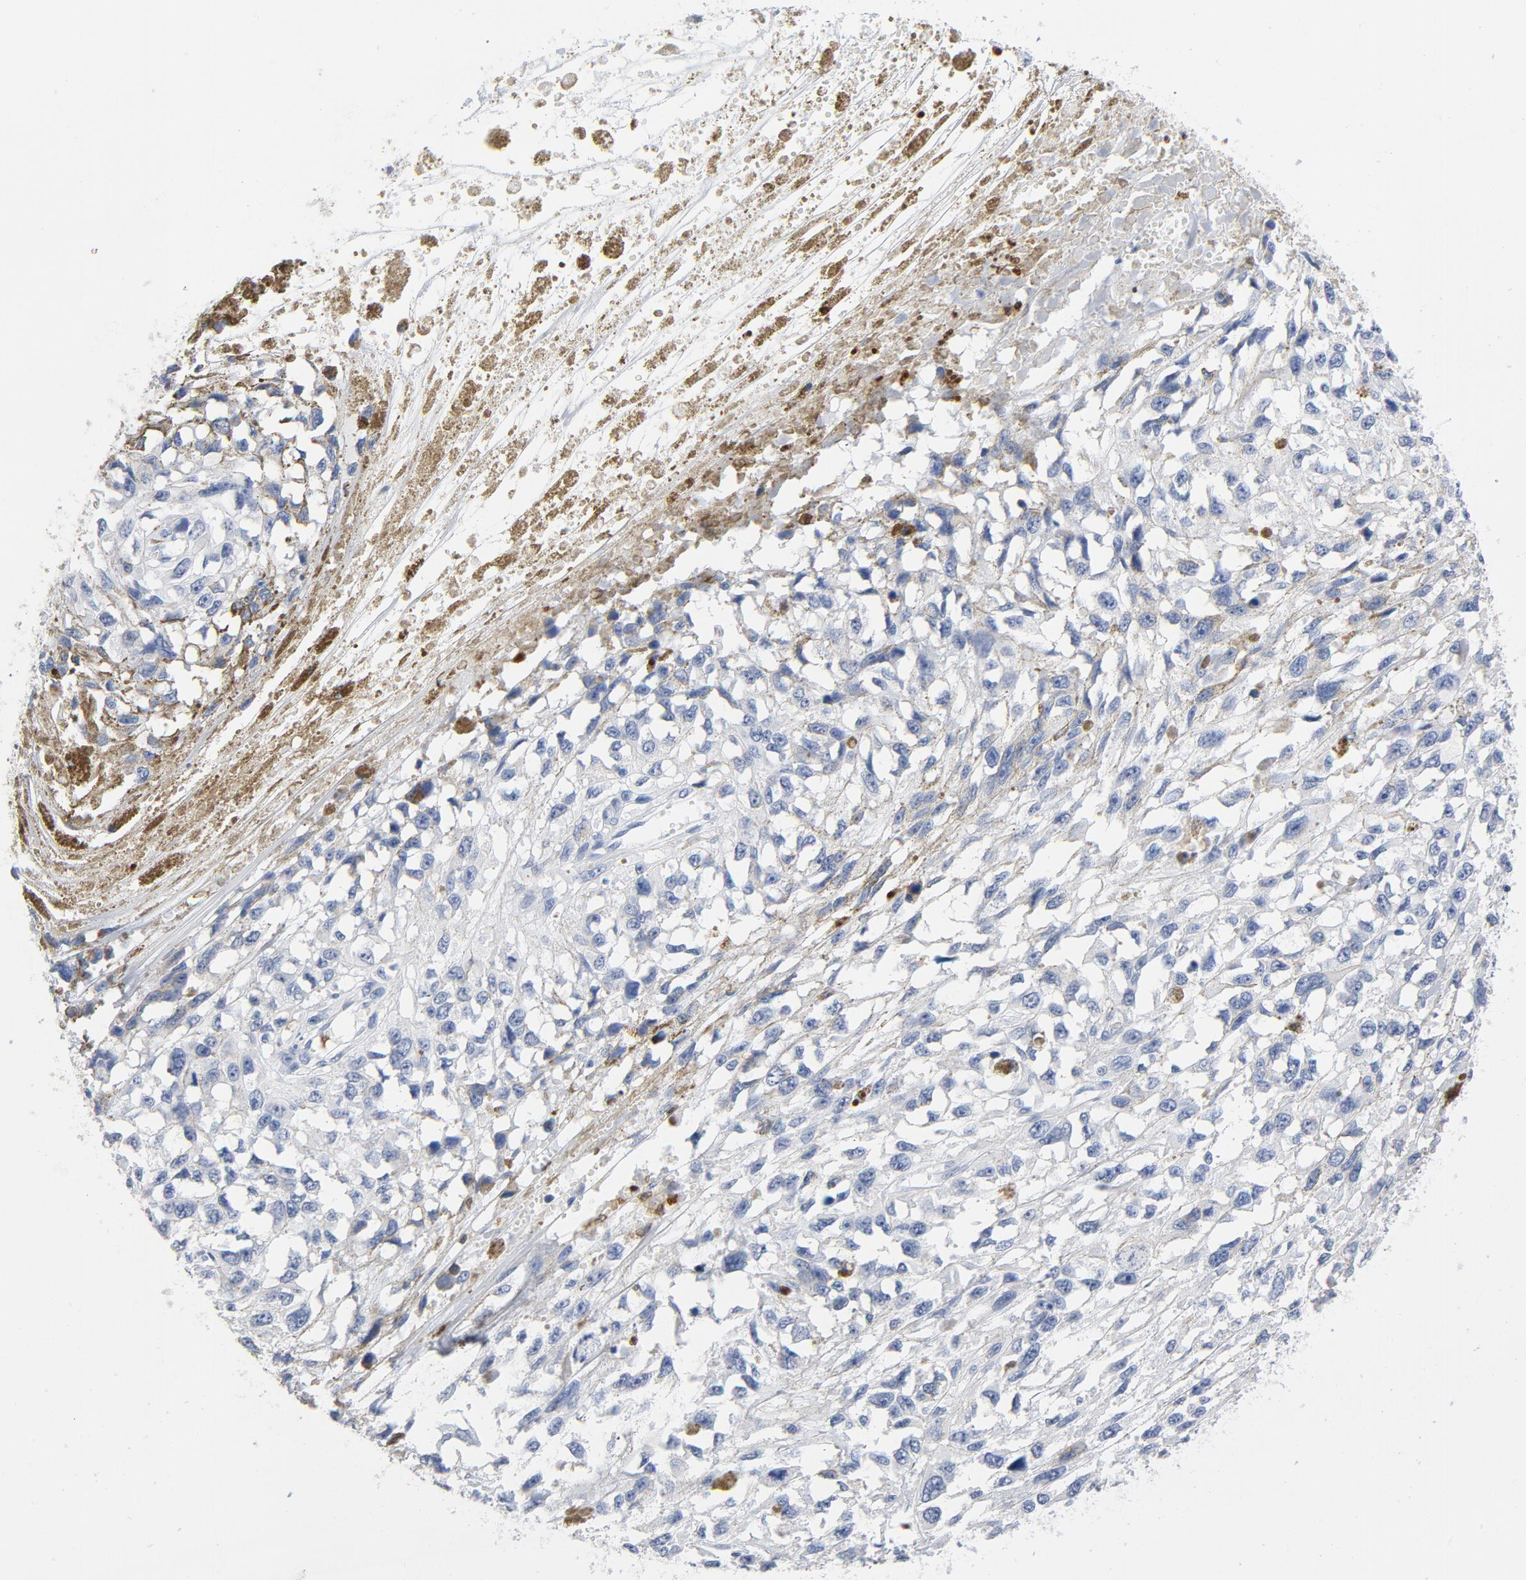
{"staining": {"intensity": "negative", "quantity": "none", "location": "none"}, "tissue": "melanoma", "cell_type": "Tumor cells", "image_type": "cancer", "snomed": [{"axis": "morphology", "description": "Malignant melanoma, Metastatic site"}, {"axis": "topography", "description": "Lymph node"}], "caption": "This is an immunohistochemistry (IHC) photomicrograph of malignant melanoma (metastatic site). There is no expression in tumor cells.", "gene": "NCF1", "patient": {"sex": "male", "age": 59}}